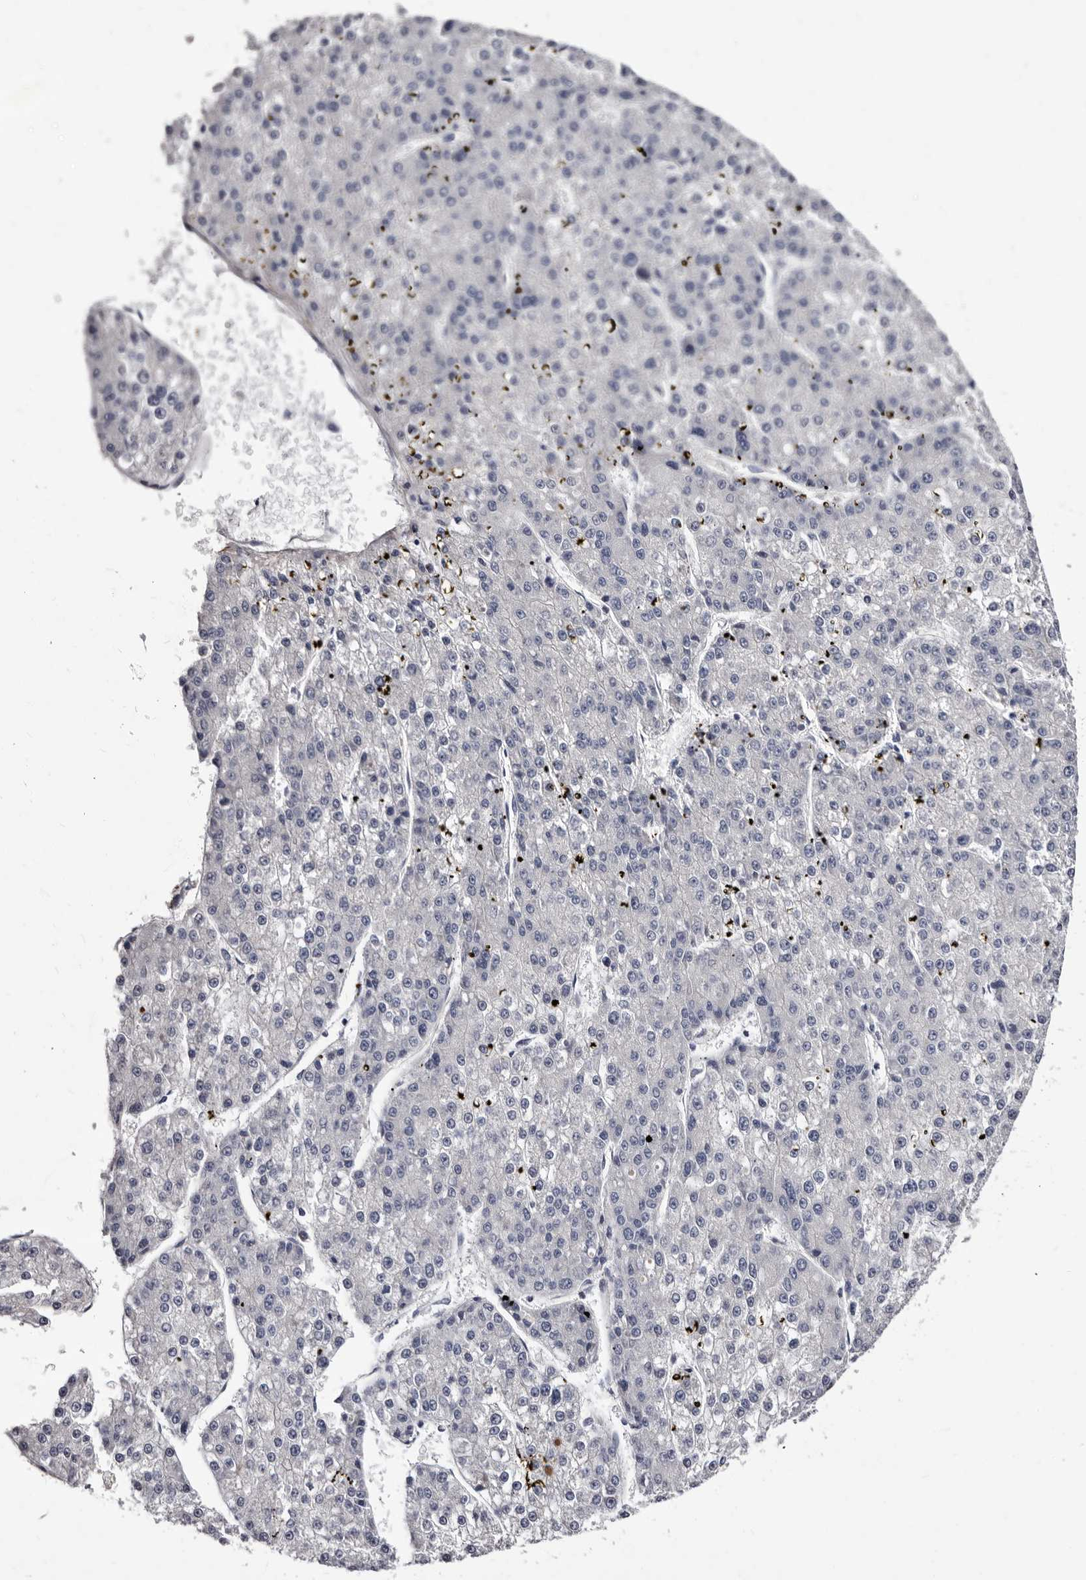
{"staining": {"intensity": "negative", "quantity": "none", "location": "none"}, "tissue": "liver cancer", "cell_type": "Tumor cells", "image_type": "cancer", "snomed": [{"axis": "morphology", "description": "Carcinoma, Hepatocellular, NOS"}, {"axis": "topography", "description": "Liver"}], "caption": "This is a image of IHC staining of liver cancer (hepatocellular carcinoma), which shows no staining in tumor cells. (Immunohistochemistry, brightfield microscopy, high magnification).", "gene": "AUNIP", "patient": {"sex": "female", "age": 73}}